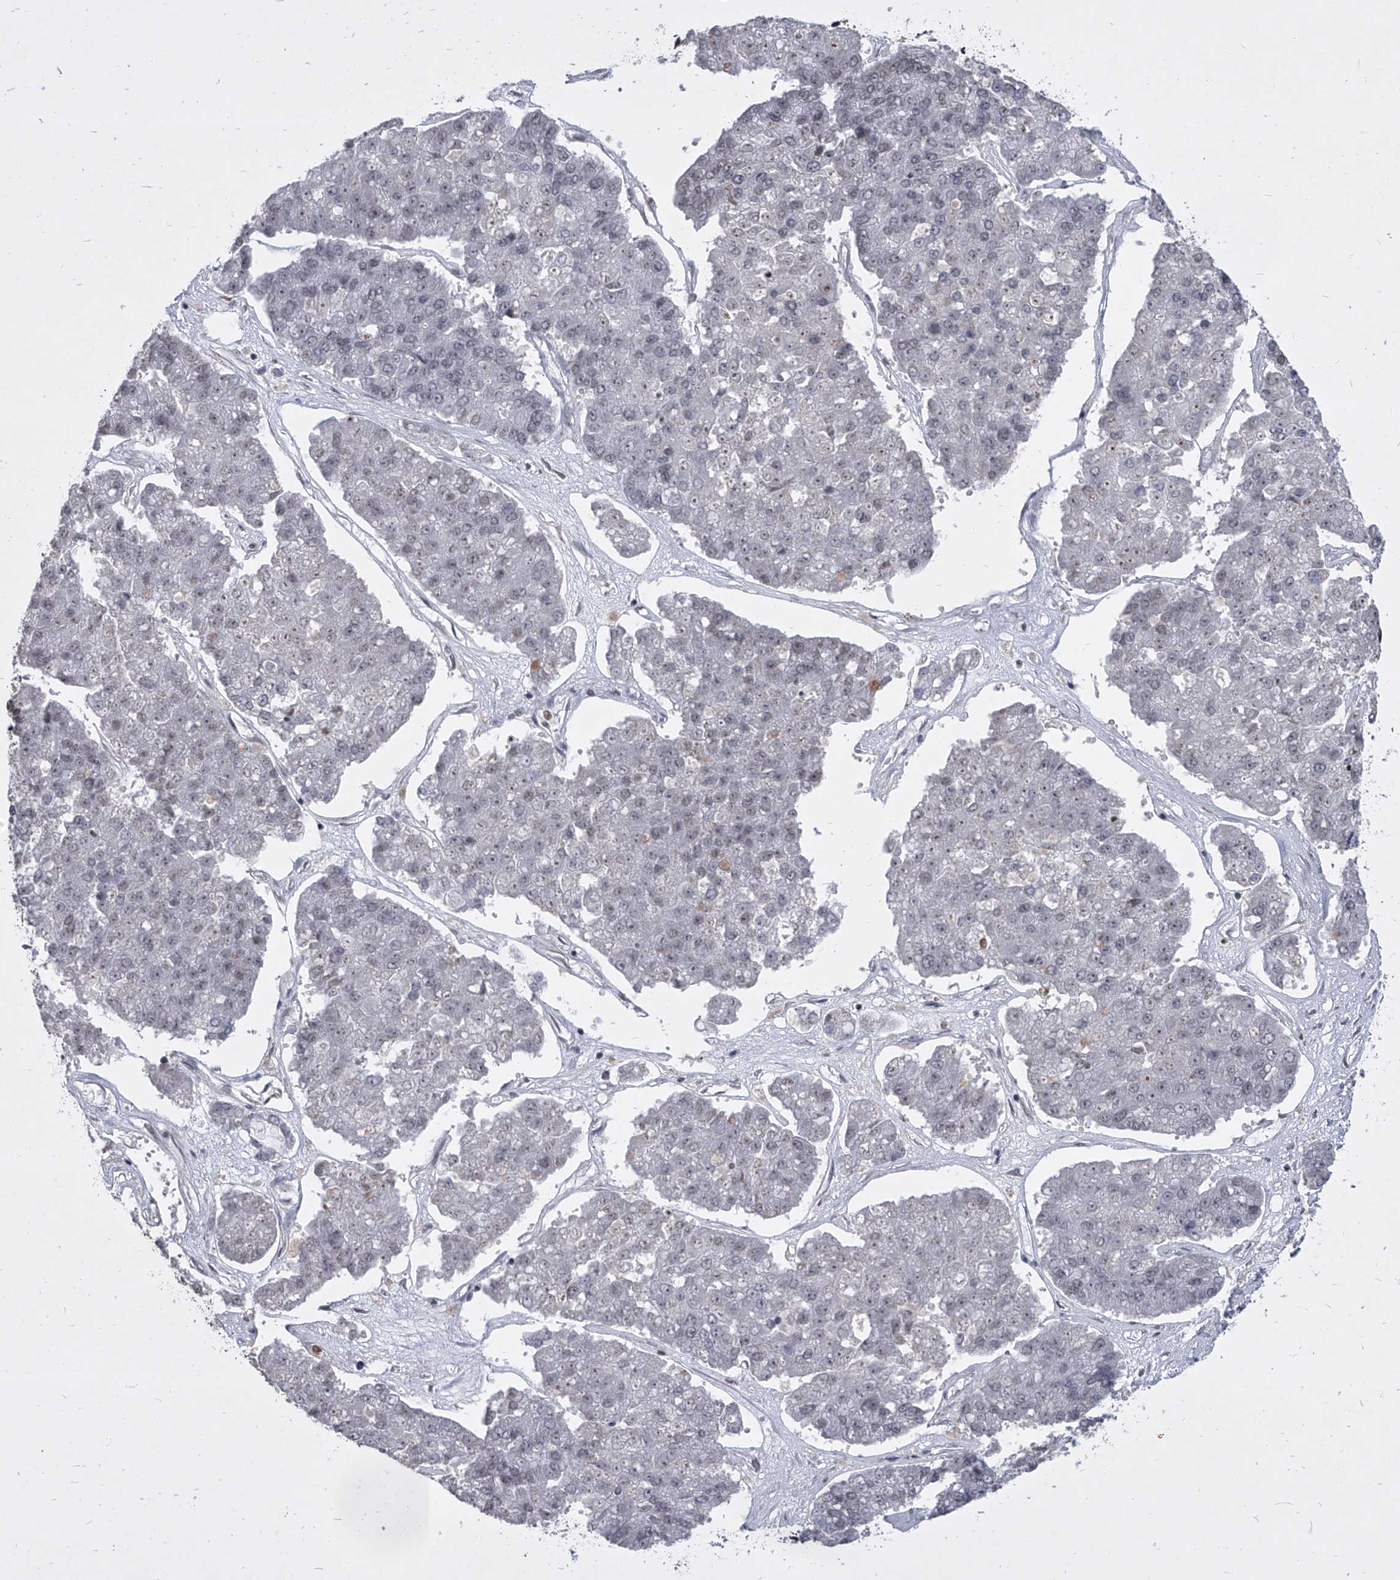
{"staining": {"intensity": "negative", "quantity": "none", "location": "none"}, "tissue": "pancreatic cancer", "cell_type": "Tumor cells", "image_type": "cancer", "snomed": [{"axis": "morphology", "description": "Adenocarcinoma, NOS"}, {"axis": "topography", "description": "Pancreas"}], "caption": "A high-resolution image shows IHC staining of pancreatic cancer, which displays no significant expression in tumor cells. (DAB IHC visualized using brightfield microscopy, high magnification).", "gene": "PPIL4", "patient": {"sex": "male", "age": 50}}